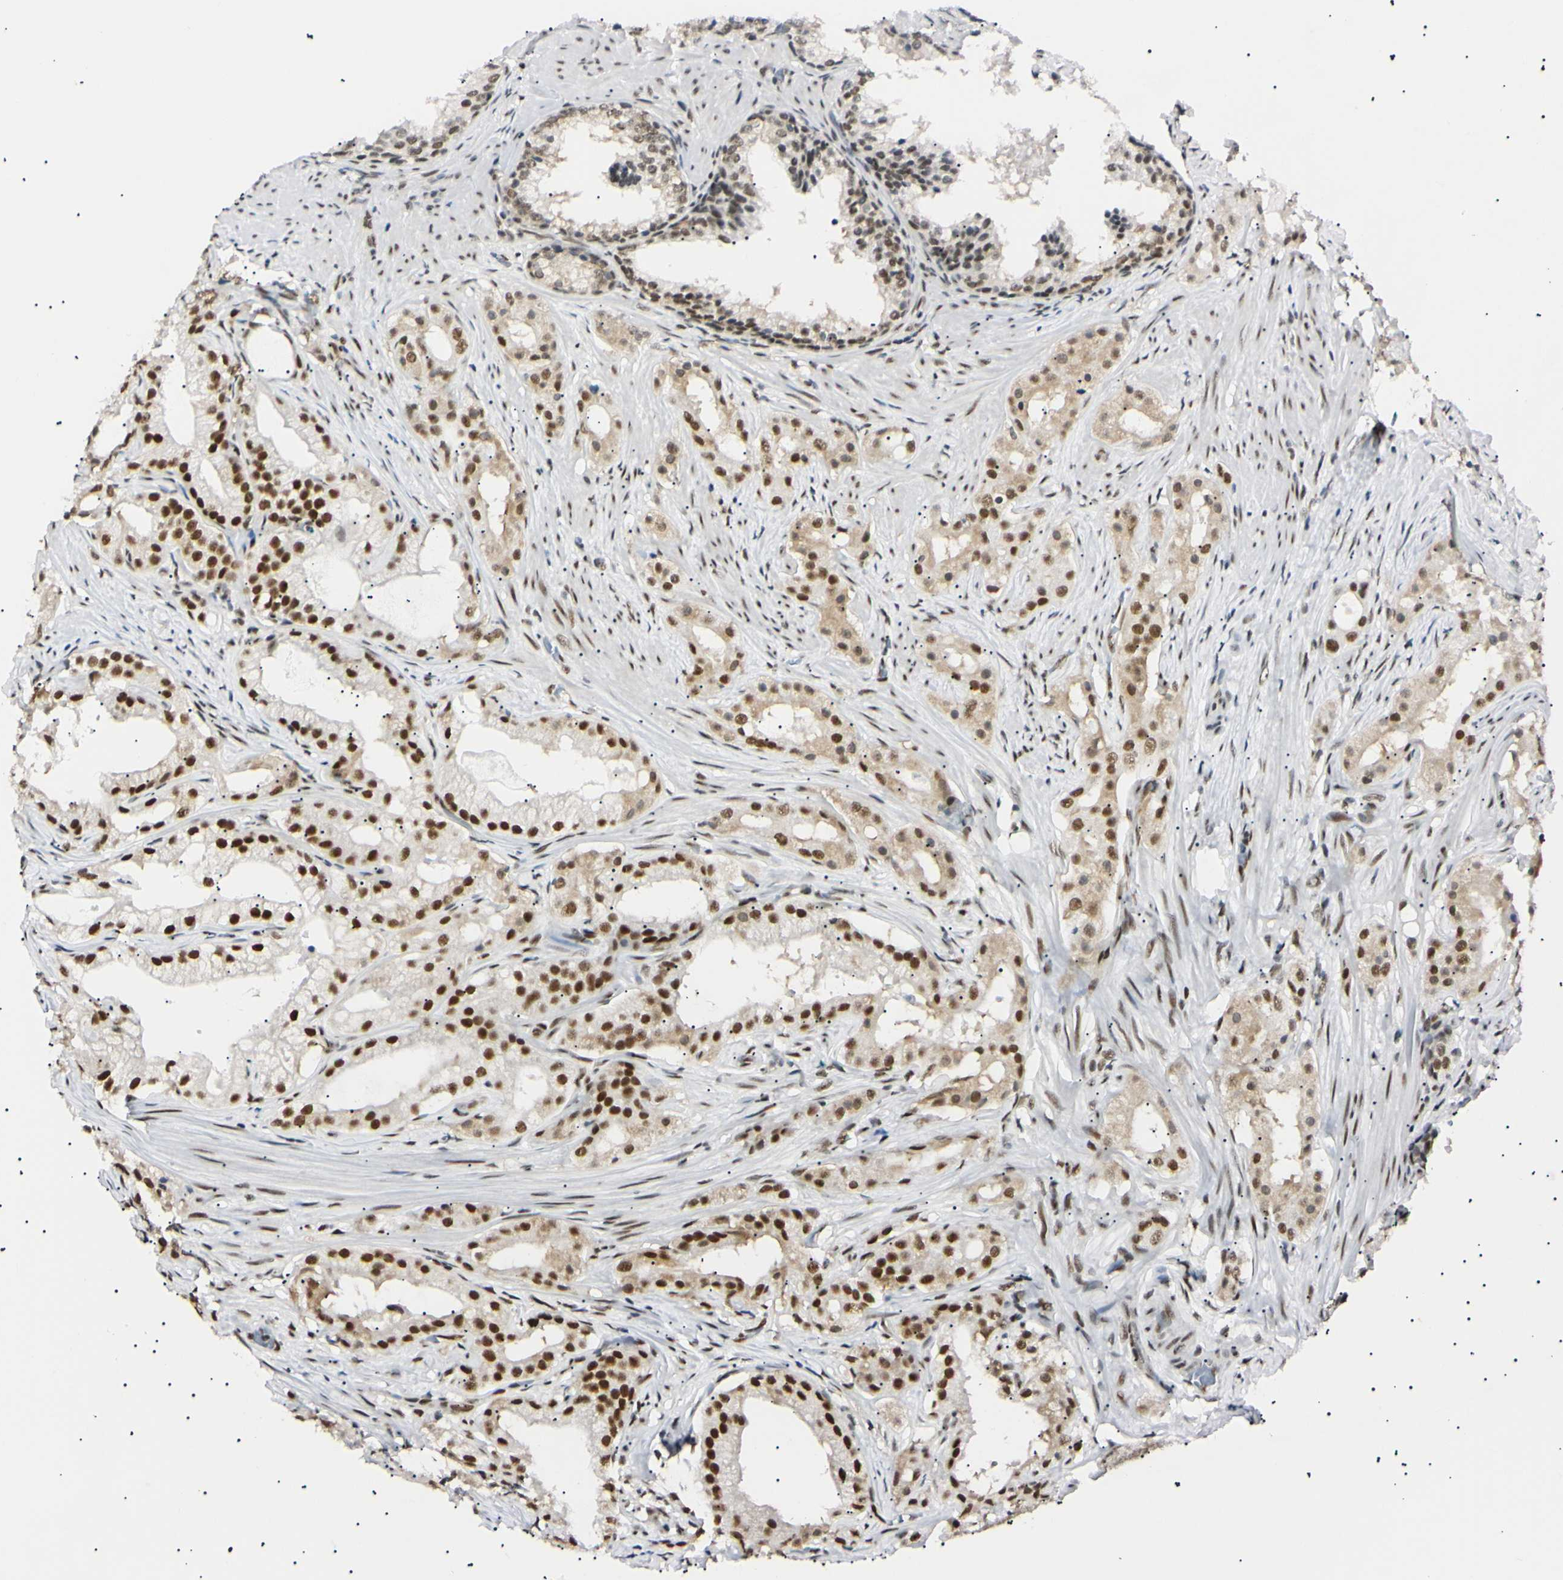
{"staining": {"intensity": "strong", "quantity": ">75%", "location": "nuclear"}, "tissue": "prostate cancer", "cell_type": "Tumor cells", "image_type": "cancer", "snomed": [{"axis": "morphology", "description": "Adenocarcinoma, Low grade"}, {"axis": "topography", "description": "Prostate"}], "caption": "IHC micrograph of neoplastic tissue: human prostate cancer stained using immunohistochemistry shows high levels of strong protein expression localized specifically in the nuclear of tumor cells, appearing as a nuclear brown color.", "gene": "ZNF134", "patient": {"sex": "male", "age": 59}}